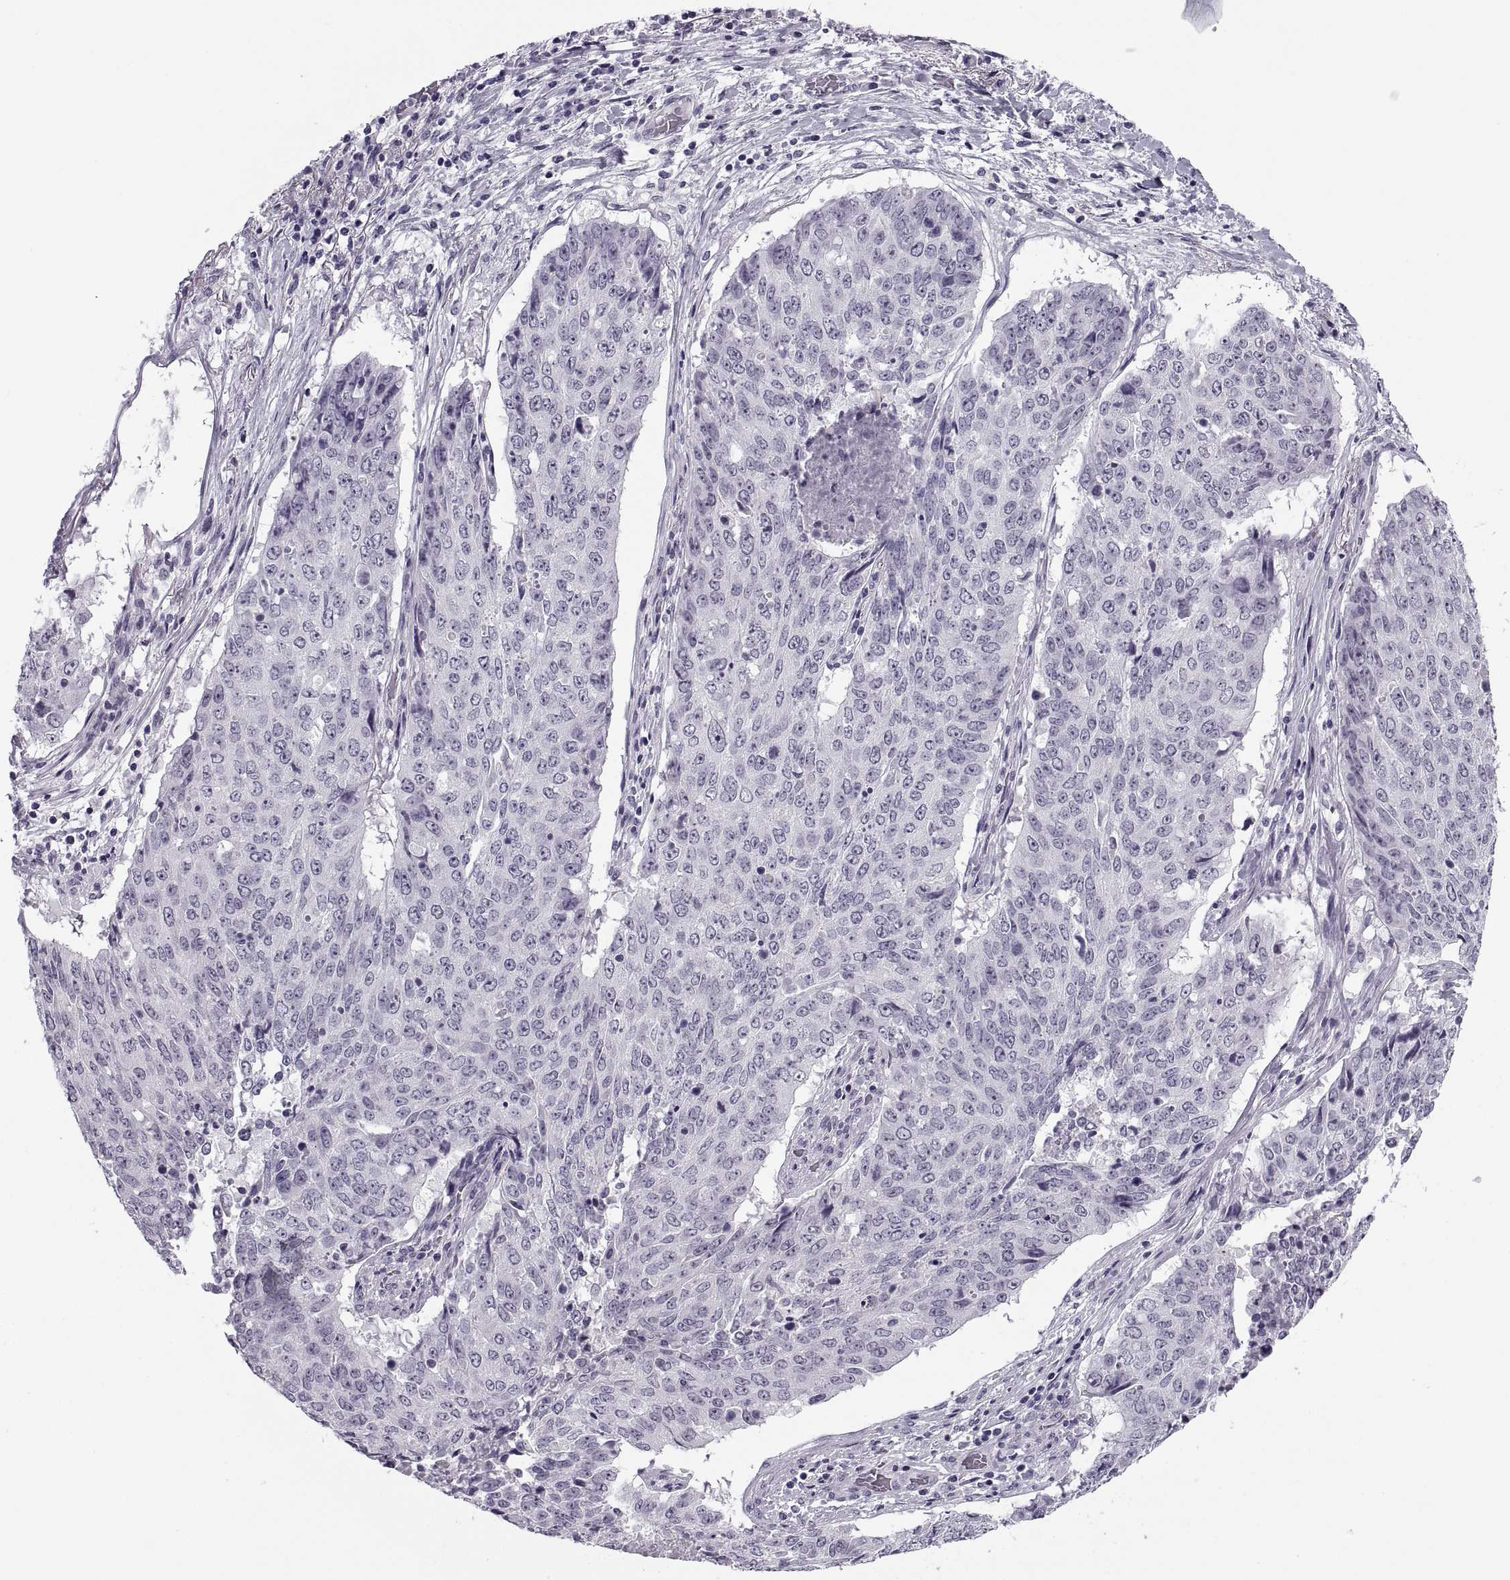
{"staining": {"intensity": "negative", "quantity": "none", "location": "none"}, "tissue": "lung cancer", "cell_type": "Tumor cells", "image_type": "cancer", "snomed": [{"axis": "morphology", "description": "Normal tissue, NOS"}, {"axis": "morphology", "description": "Squamous cell carcinoma, NOS"}, {"axis": "topography", "description": "Bronchus"}, {"axis": "topography", "description": "Lung"}], "caption": "Protein analysis of squamous cell carcinoma (lung) shows no significant positivity in tumor cells.", "gene": "TBC1D3G", "patient": {"sex": "male", "age": 64}}